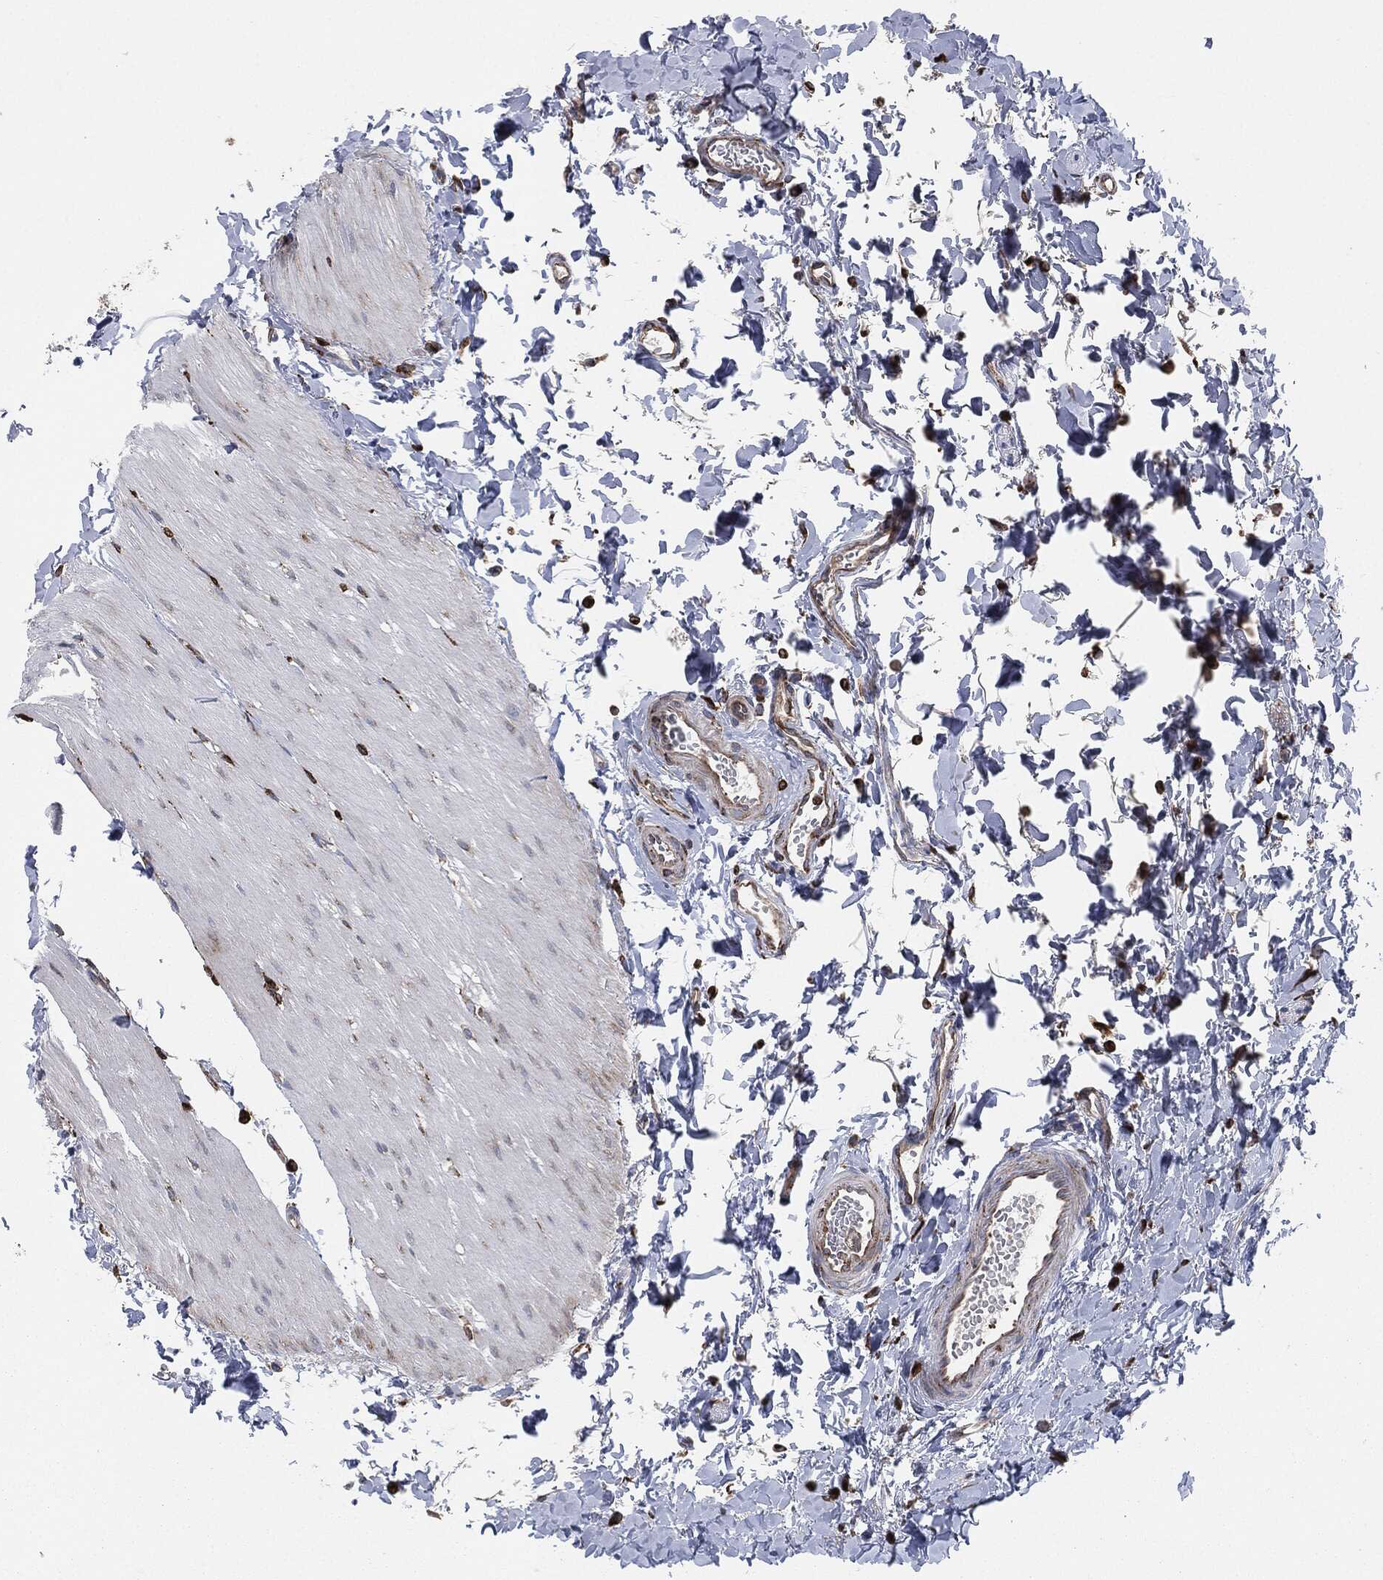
{"staining": {"intensity": "strong", "quantity": ">75%", "location": "cytoplasmic/membranous"}, "tissue": "rectum", "cell_type": "Glandular cells", "image_type": "normal", "snomed": [{"axis": "morphology", "description": "Normal tissue, NOS"}, {"axis": "topography", "description": "Rectum"}], "caption": "Human rectum stained with a brown dye reveals strong cytoplasmic/membranous positive staining in about >75% of glandular cells.", "gene": "CALR", "patient": {"sex": "male", "age": 57}}